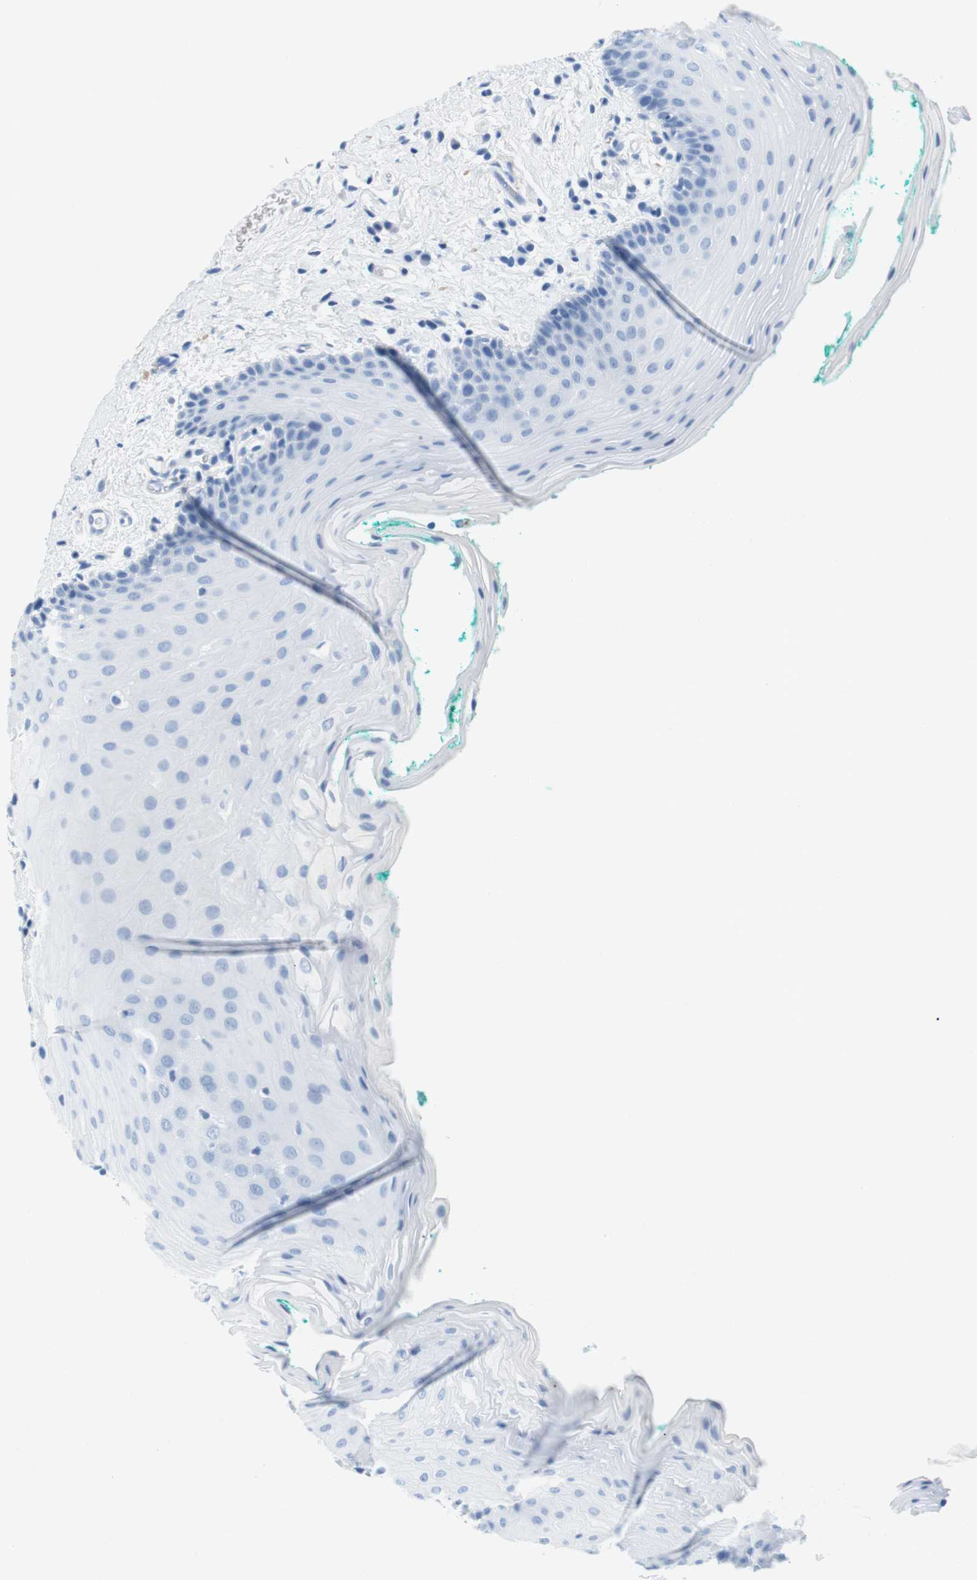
{"staining": {"intensity": "negative", "quantity": "none", "location": "none"}, "tissue": "oral mucosa", "cell_type": "Squamous epithelial cells", "image_type": "normal", "snomed": [{"axis": "morphology", "description": "Normal tissue, NOS"}, {"axis": "topography", "description": "Oral tissue"}], "caption": "Oral mucosa stained for a protein using immunohistochemistry reveals no expression squamous epithelial cells.", "gene": "FCGRT", "patient": {"sex": "male", "age": 58}}